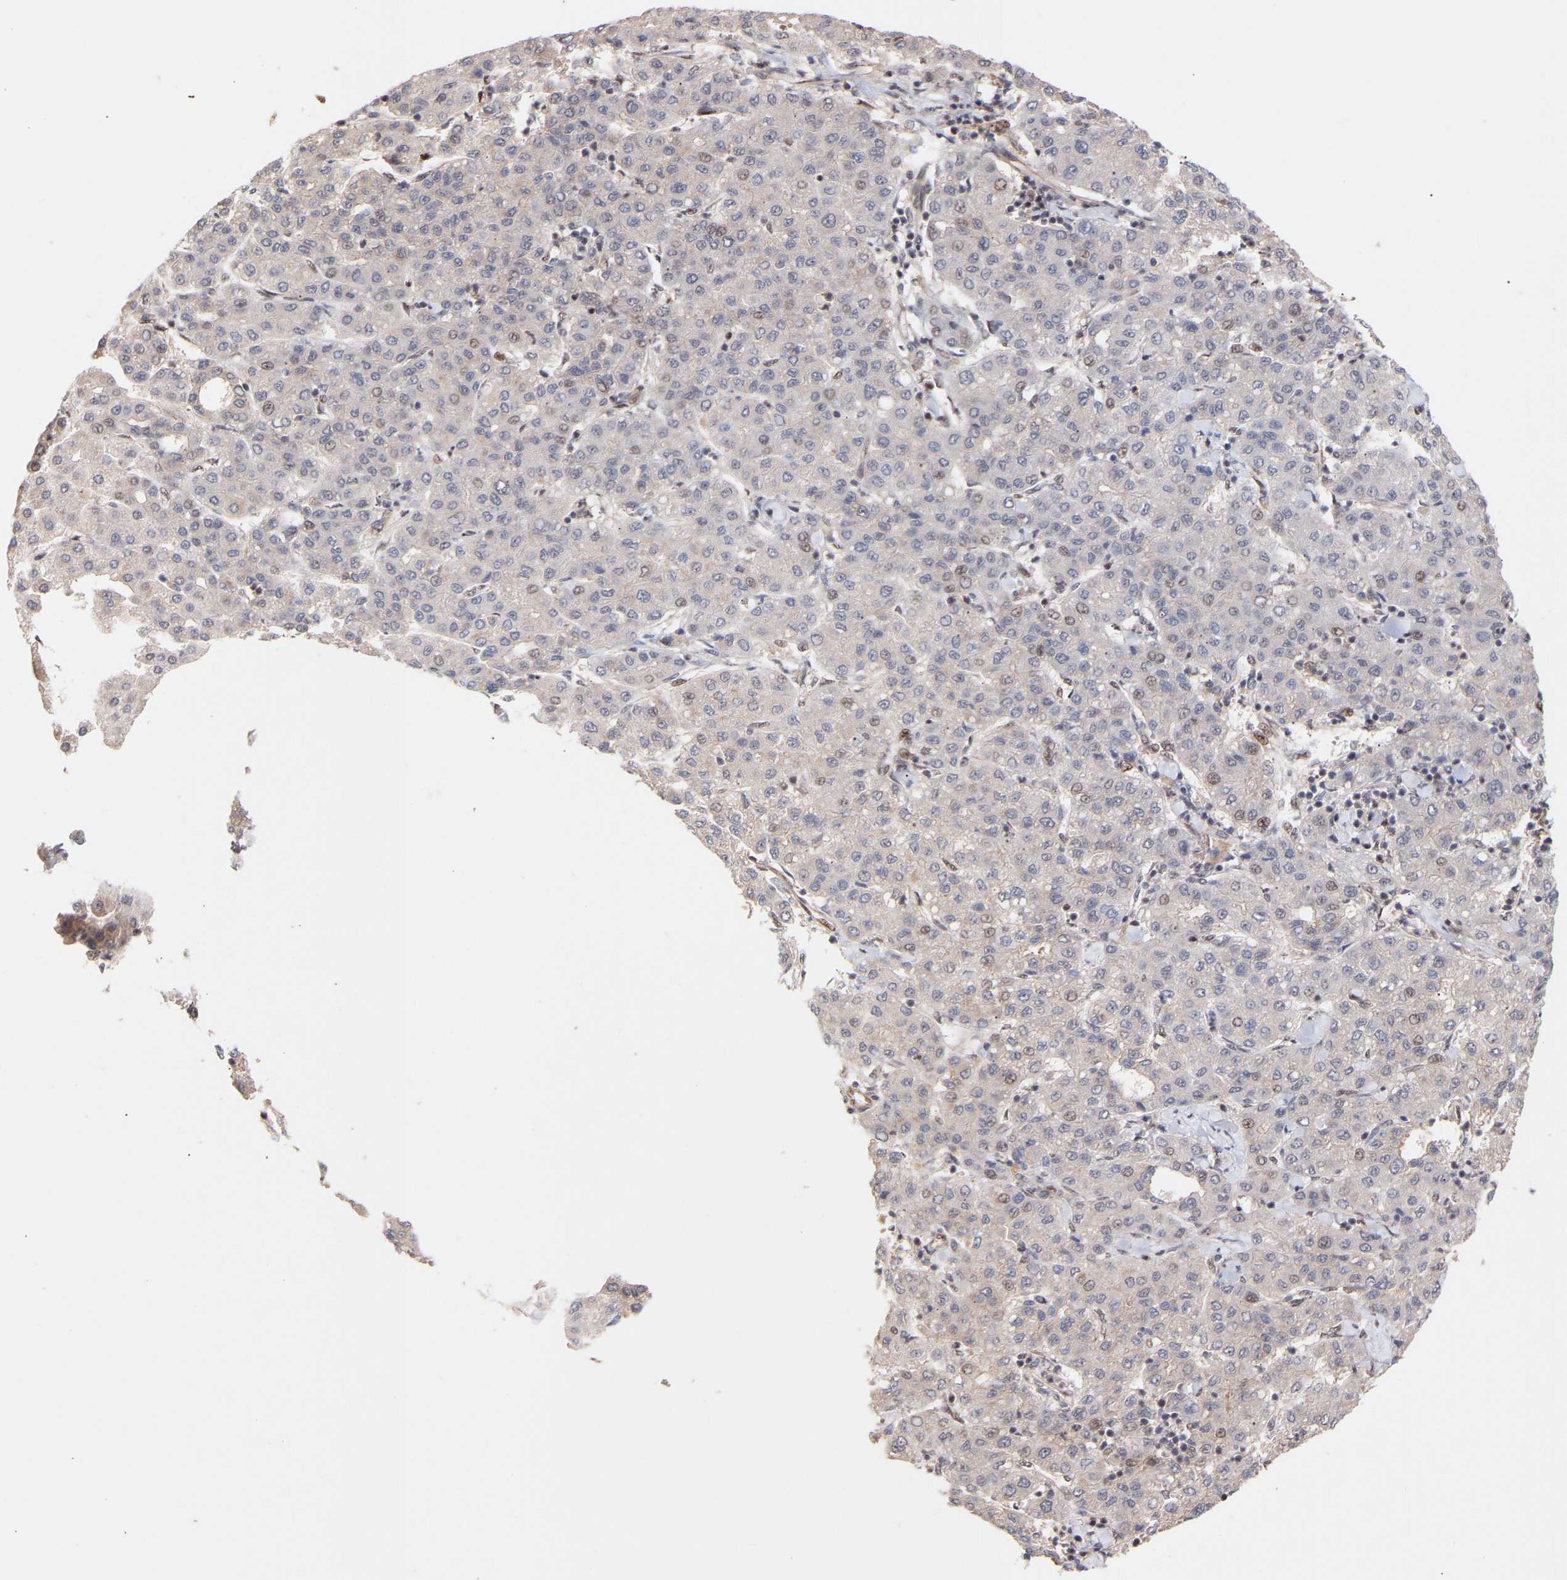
{"staining": {"intensity": "weak", "quantity": "<25%", "location": "nuclear"}, "tissue": "liver cancer", "cell_type": "Tumor cells", "image_type": "cancer", "snomed": [{"axis": "morphology", "description": "Carcinoma, Hepatocellular, NOS"}, {"axis": "topography", "description": "Liver"}], "caption": "IHC histopathology image of human liver cancer (hepatocellular carcinoma) stained for a protein (brown), which demonstrates no positivity in tumor cells.", "gene": "PDLIM5", "patient": {"sex": "male", "age": 65}}